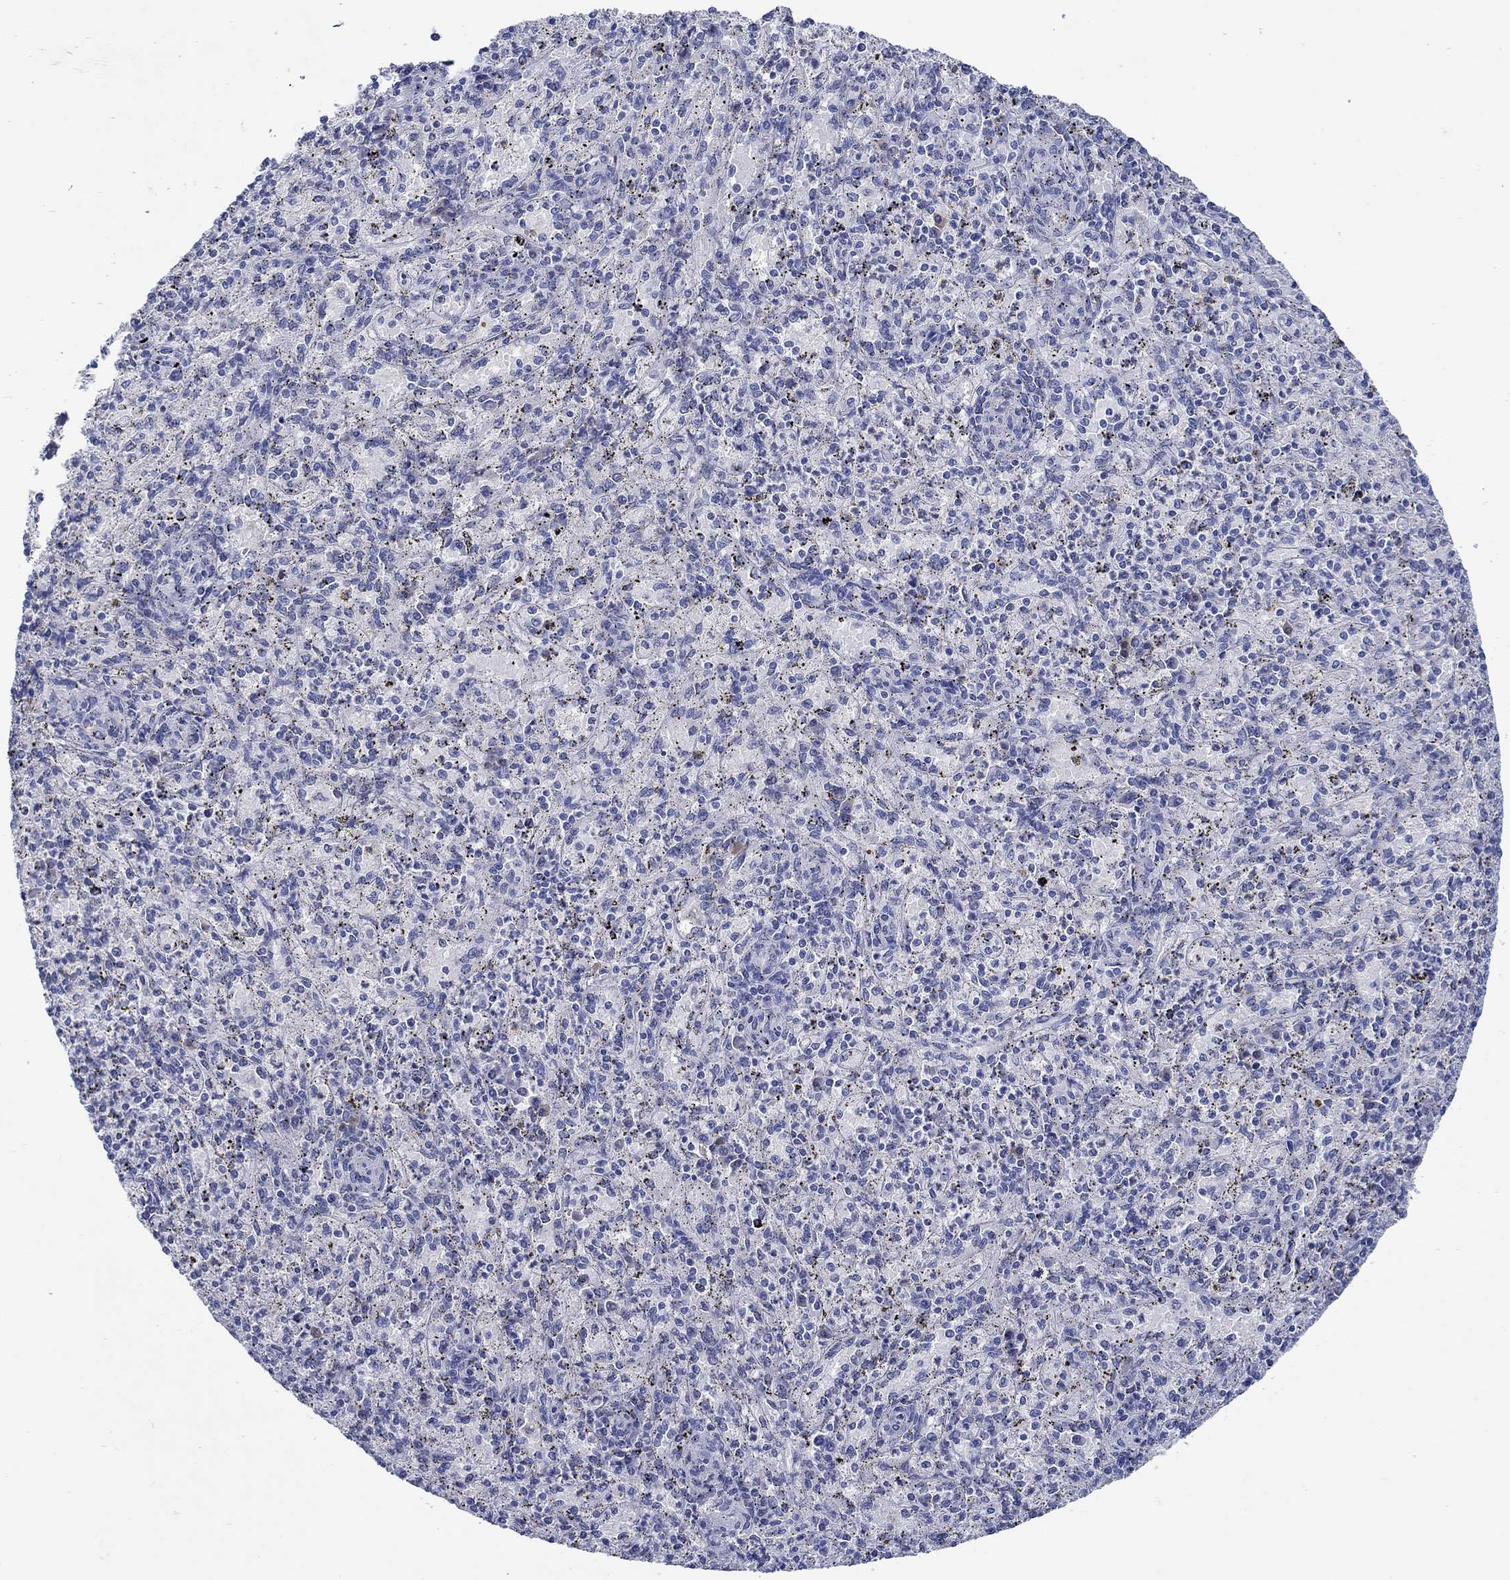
{"staining": {"intensity": "negative", "quantity": "none", "location": "none"}, "tissue": "spleen", "cell_type": "Cells in red pulp", "image_type": "normal", "snomed": [{"axis": "morphology", "description": "Normal tissue, NOS"}, {"axis": "topography", "description": "Spleen"}], "caption": "IHC of unremarkable human spleen displays no staining in cells in red pulp. (DAB (3,3'-diaminobenzidine) immunohistochemistry, high magnification).", "gene": "MC2R", "patient": {"sex": "male", "age": 60}}